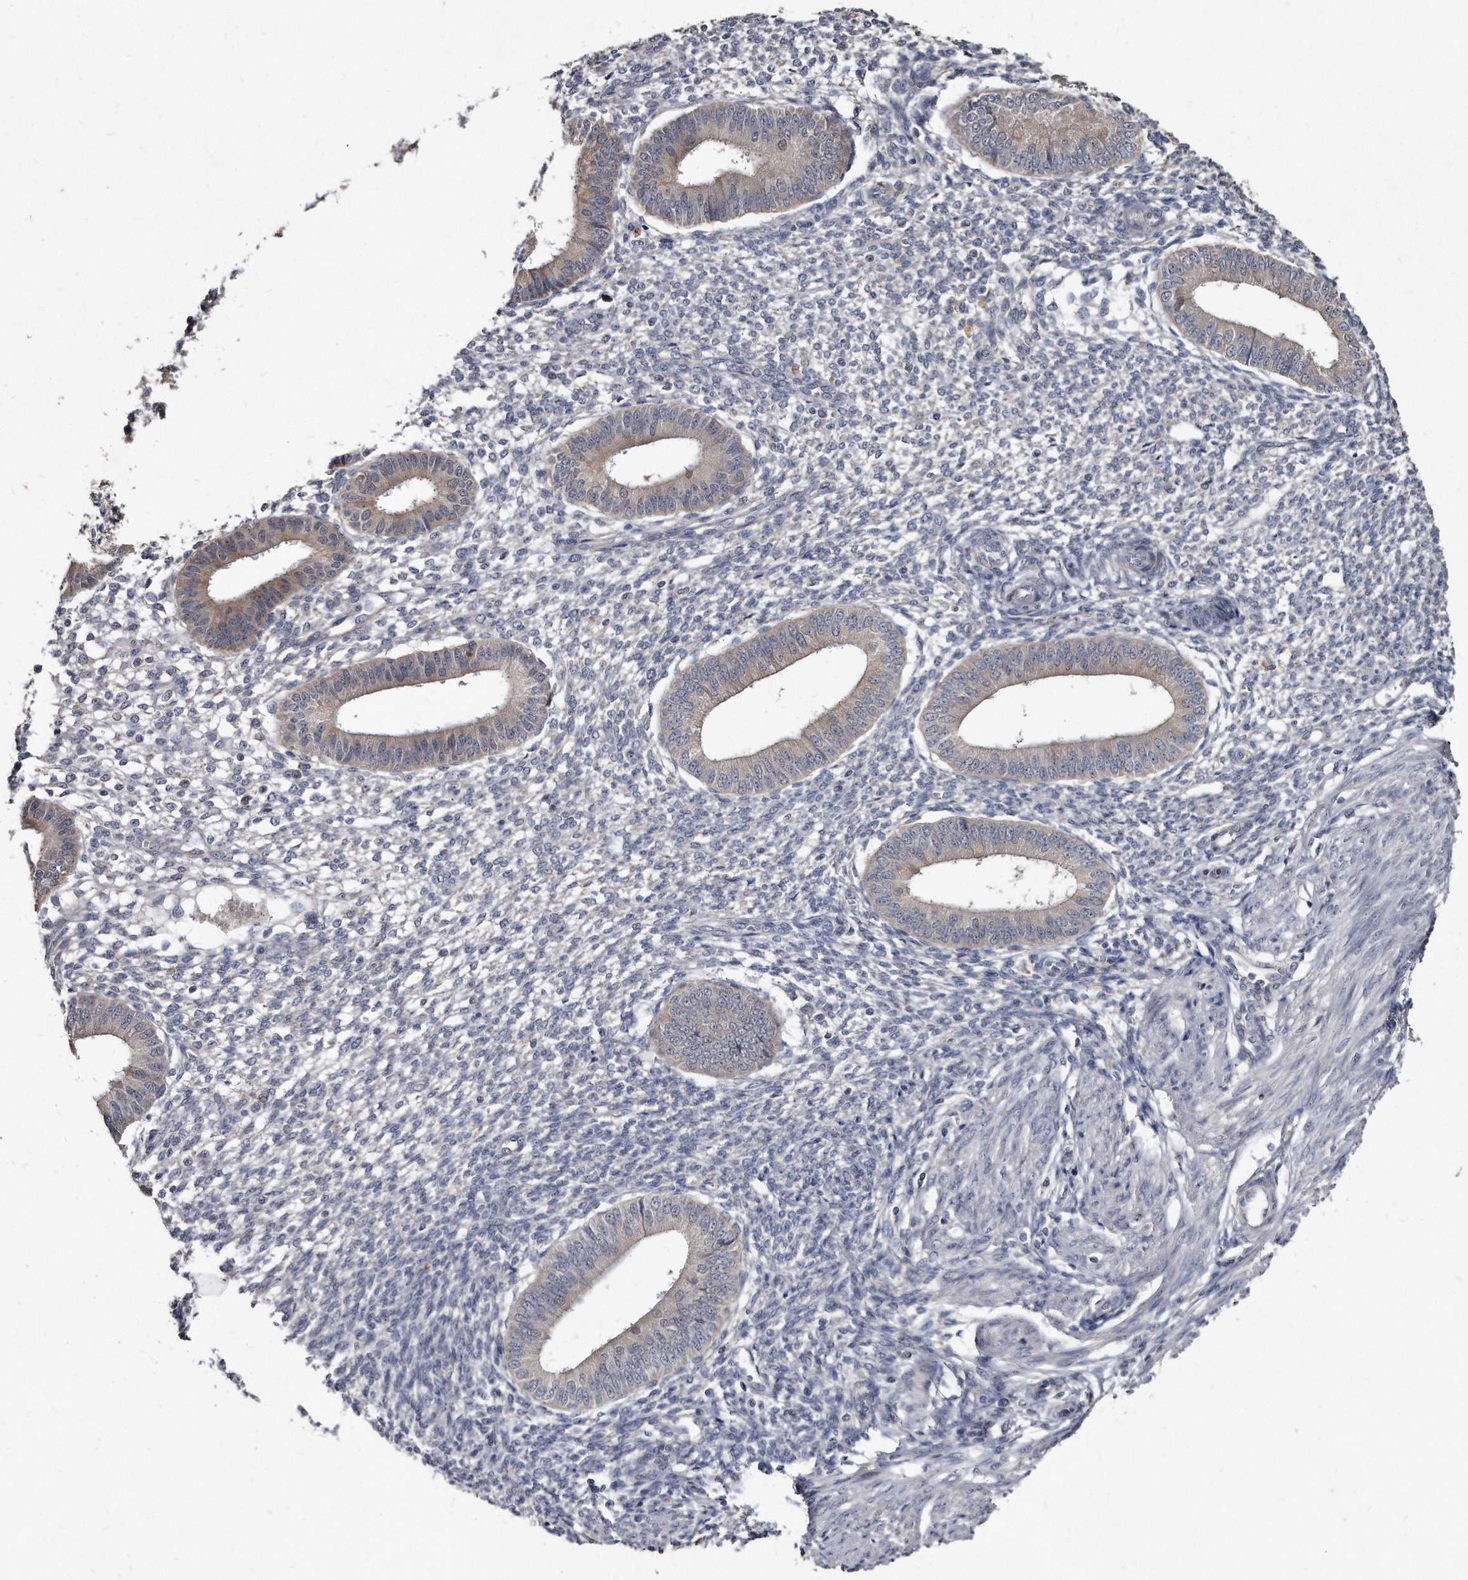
{"staining": {"intensity": "negative", "quantity": "none", "location": "none"}, "tissue": "endometrium", "cell_type": "Cells in endometrial stroma", "image_type": "normal", "snomed": [{"axis": "morphology", "description": "Normal tissue, NOS"}, {"axis": "topography", "description": "Endometrium"}], "caption": "Immunohistochemistry (IHC) photomicrograph of unremarkable human endometrium stained for a protein (brown), which exhibits no positivity in cells in endometrial stroma. The staining was performed using DAB to visualize the protein expression in brown, while the nuclei were stained in blue with hematoxylin (Magnification: 20x).", "gene": "KLHDC3", "patient": {"sex": "female", "age": 46}}